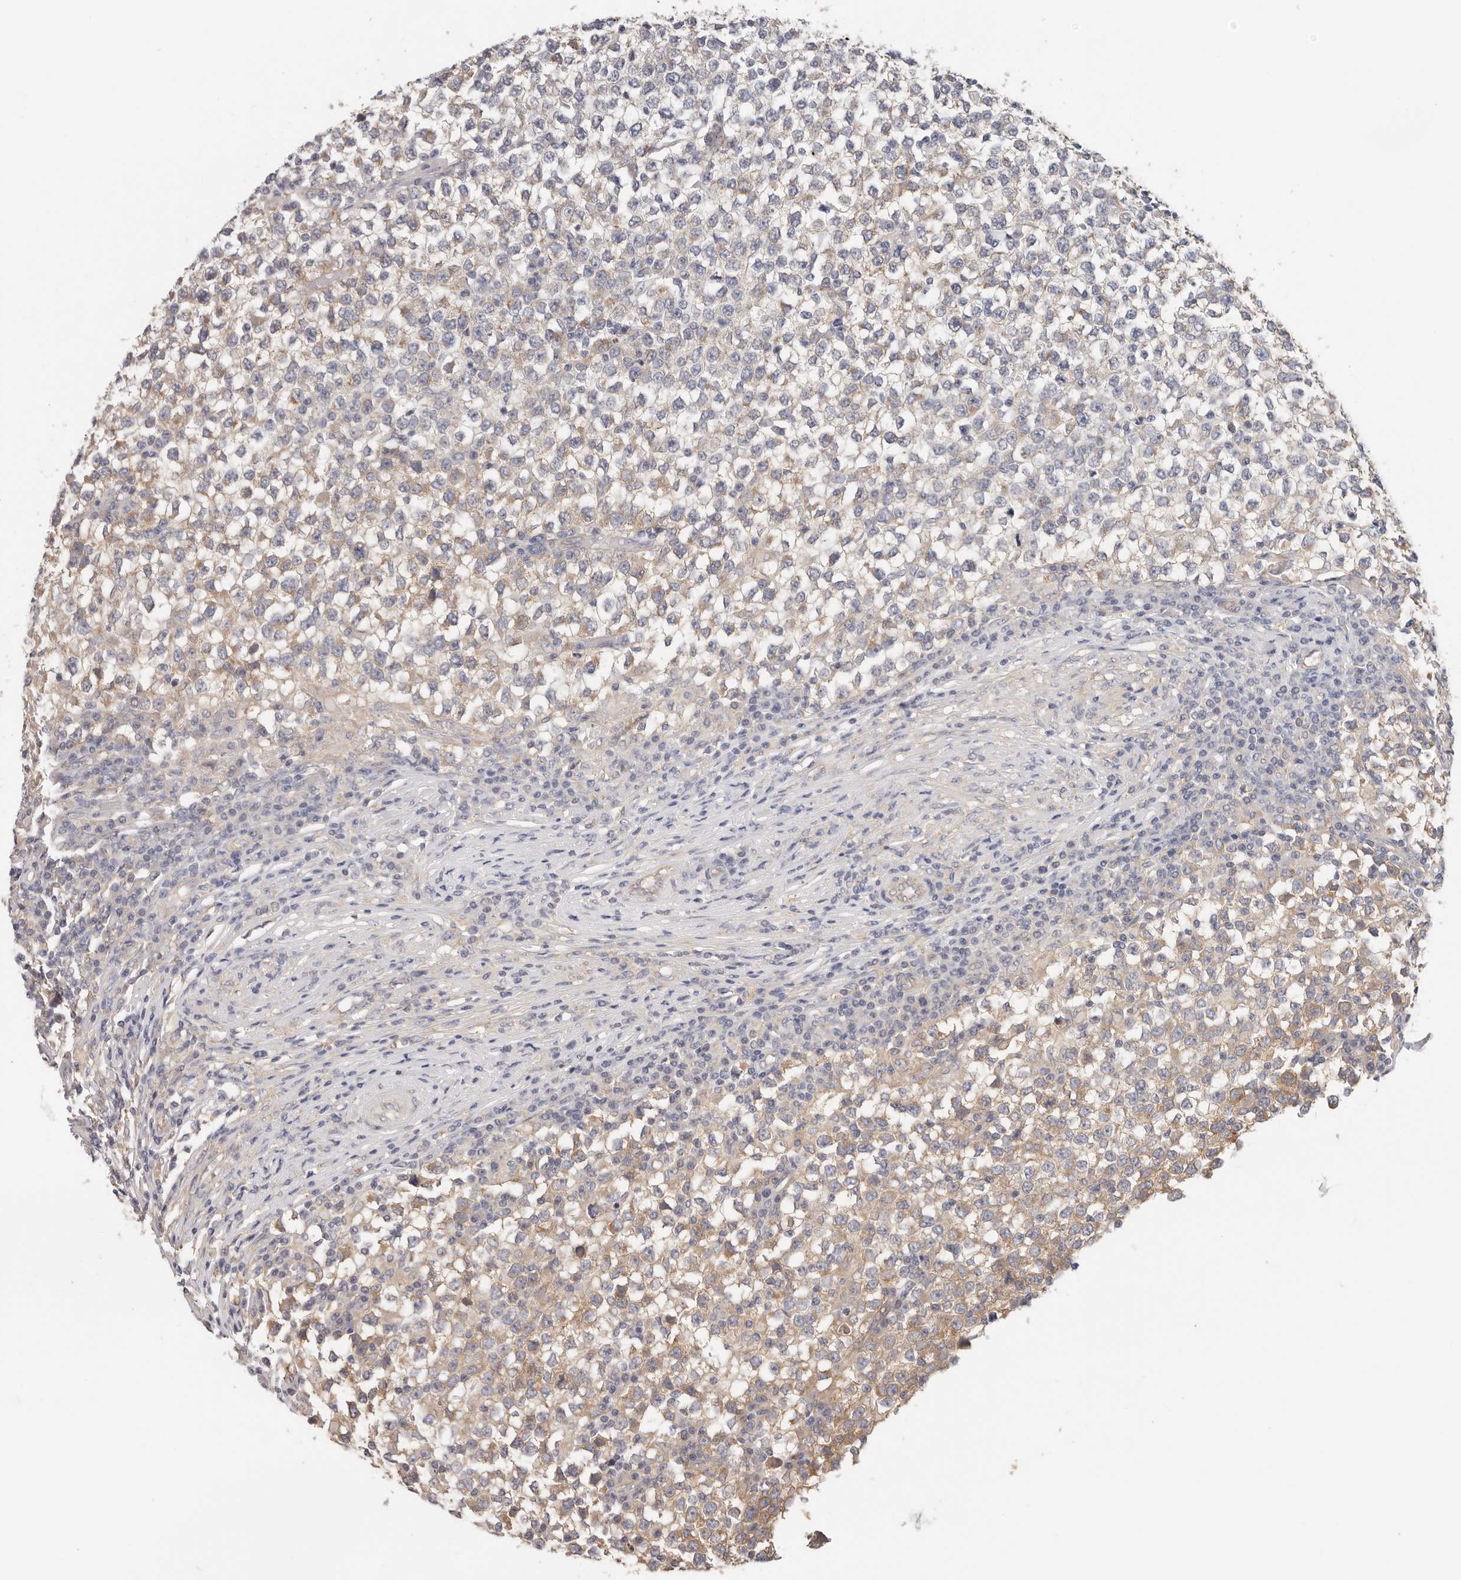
{"staining": {"intensity": "weak", "quantity": ">75%", "location": "cytoplasmic/membranous"}, "tissue": "testis cancer", "cell_type": "Tumor cells", "image_type": "cancer", "snomed": [{"axis": "morphology", "description": "Seminoma, NOS"}, {"axis": "topography", "description": "Testis"}], "caption": "Tumor cells display weak cytoplasmic/membranous expression in about >75% of cells in testis cancer (seminoma). (DAB (3,3'-diaminobenzidine) IHC, brown staining for protein, blue staining for nuclei).", "gene": "AFDN", "patient": {"sex": "male", "age": 65}}